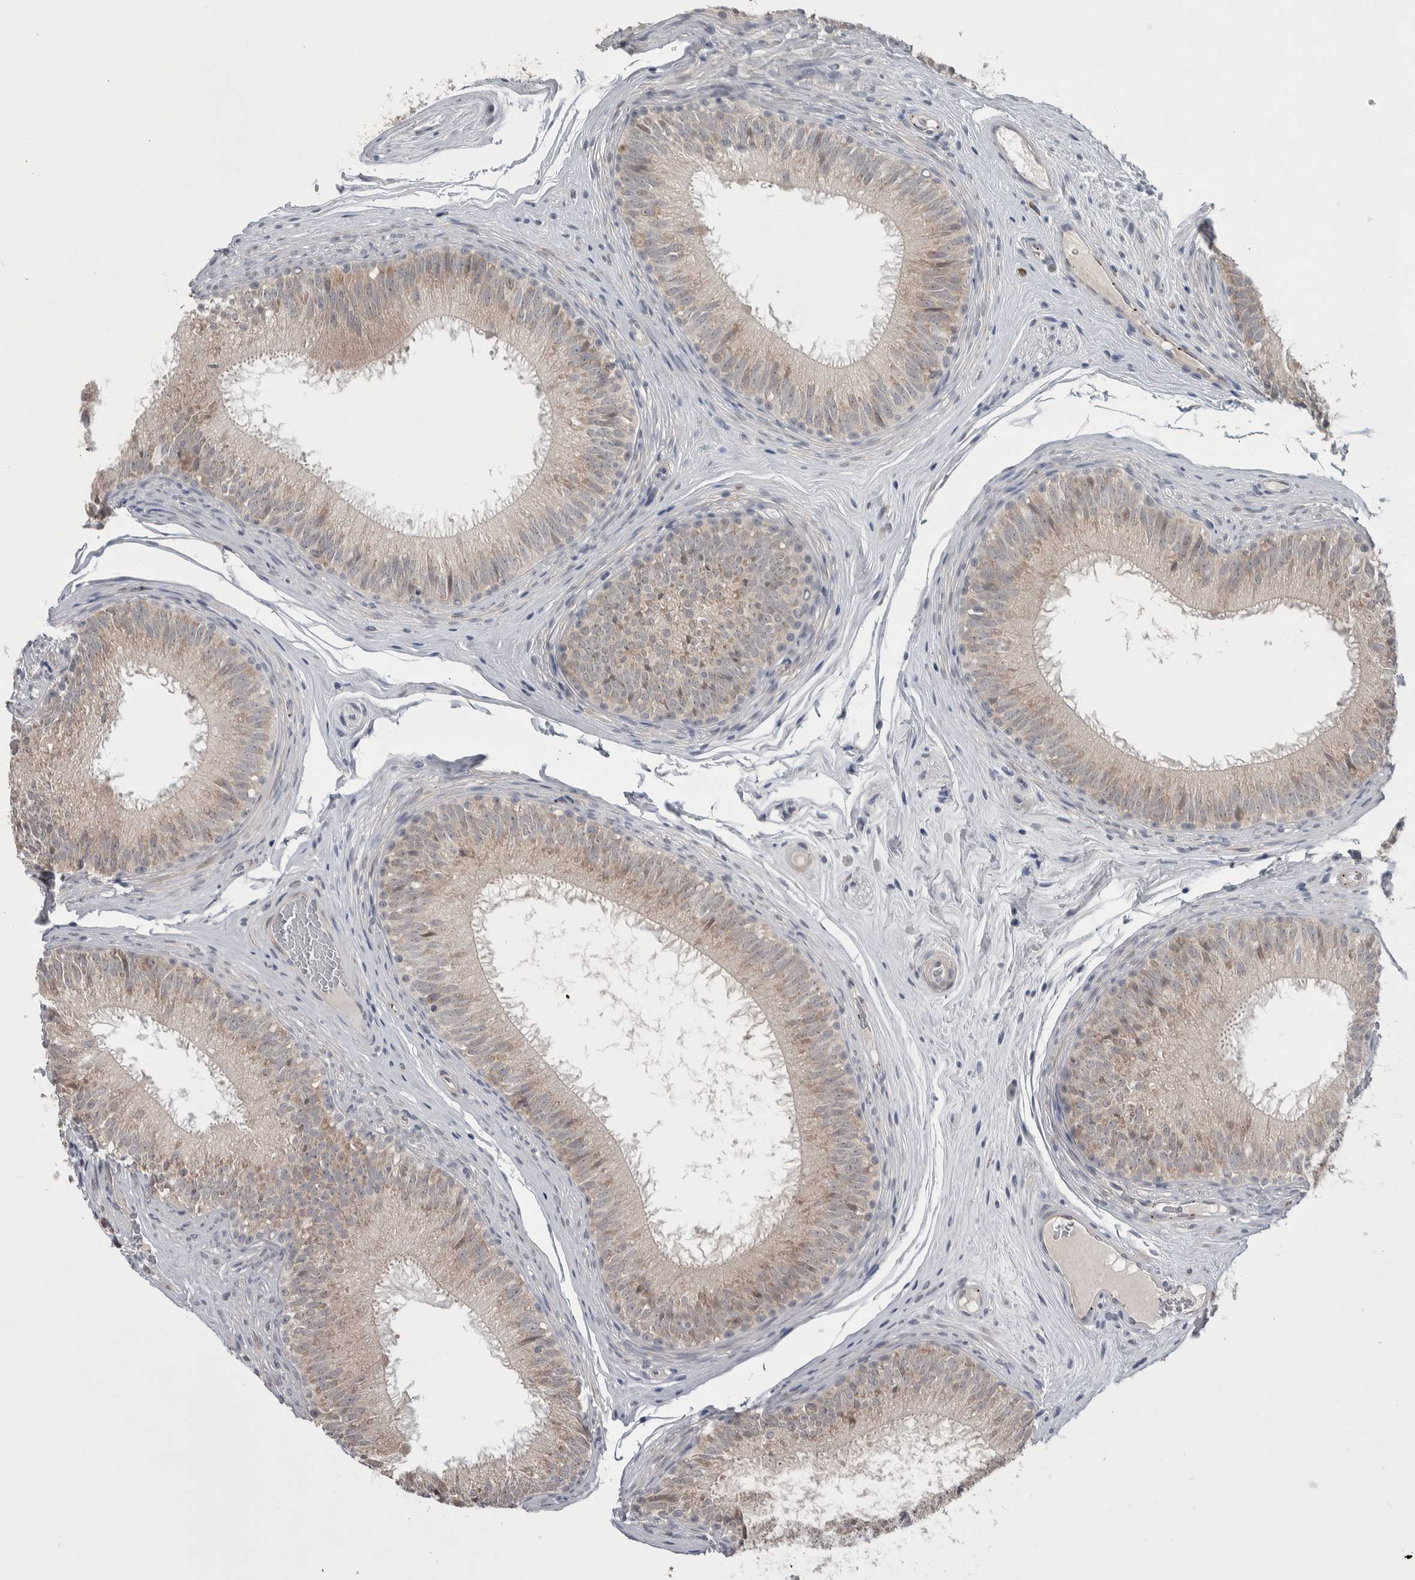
{"staining": {"intensity": "weak", "quantity": "25%-75%", "location": "cytoplasmic/membranous,nuclear"}, "tissue": "epididymis", "cell_type": "Glandular cells", "image_type": "normal", "snomed": [{"axis": "morphology", "description": "Normal tissue, NOS"}, {"axis": "topography", "description": "Epididymis"}], "caption": "Immunohistochemistry (DAB (3,3'-diaminobenzidine)) staining of unremarkable human epididymis displays weak cytoplasmic/membranous,nuclear protein positivity in about 25%-75% of glandular cells. The protein is stained brown, and the nuclei are stained in blue (DAB IHC with brightfield microscopy, high magnification).", "gene": "CUL2", "patient": {"sex": "male", "age": 32}}